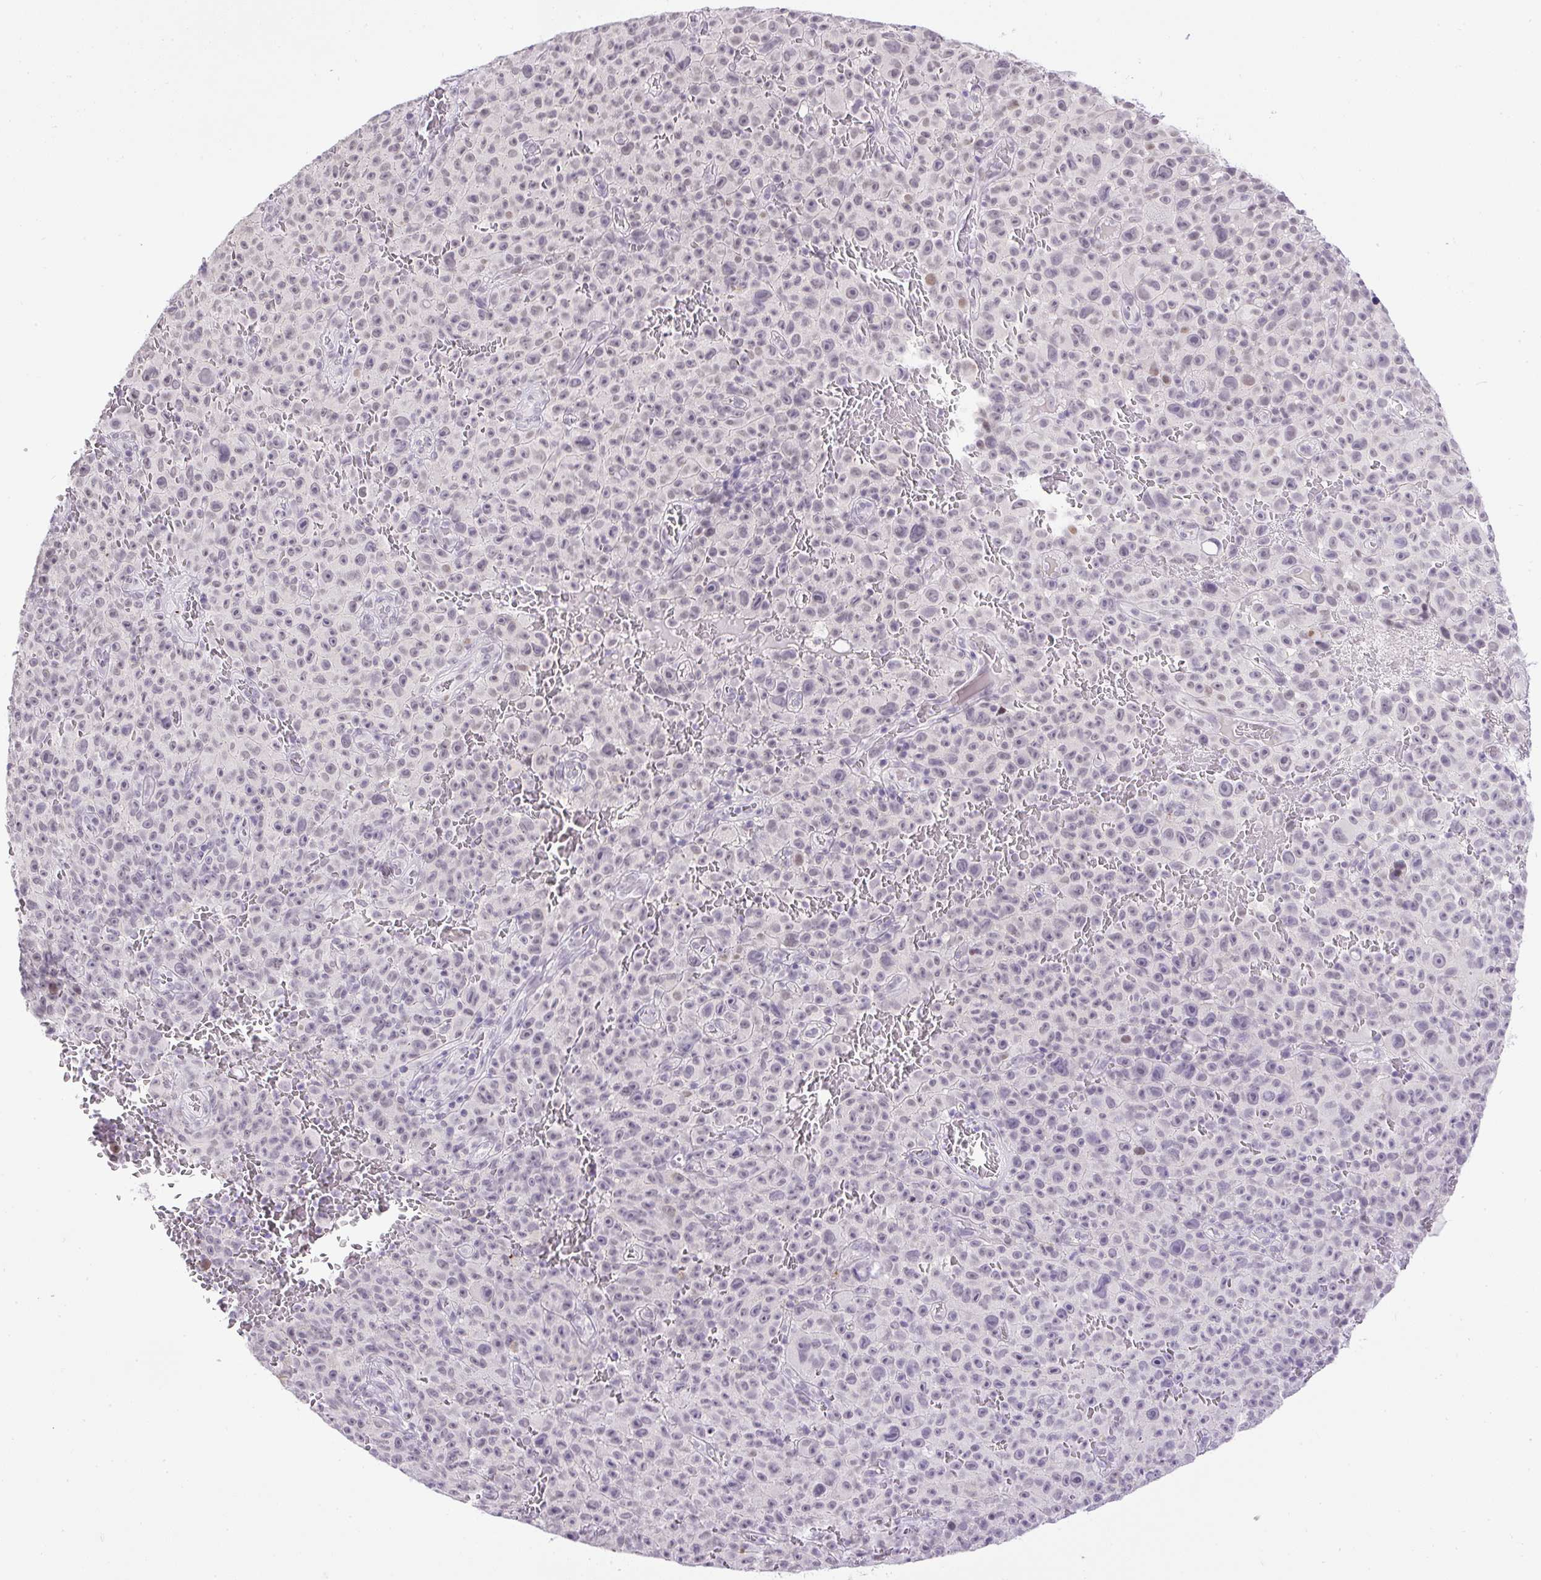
{"staining": {"intensity": "negative", "quantity": "none", "location": "none"}, "tissue": "melanoma", "cell_type": "Tumor cells", "image_type": "cancer", "snomed": [{"axis": "morphology", "description": "Malignant melanoma, NOS"}, {"axis": "topography", "description": "Skin"}], "caption": "Immunohistochemistry (IHC) of human melanoma displays no expression in tumor cells.", "gene": "WNT10B", "patient": {"sex": "female", "age": 82}}